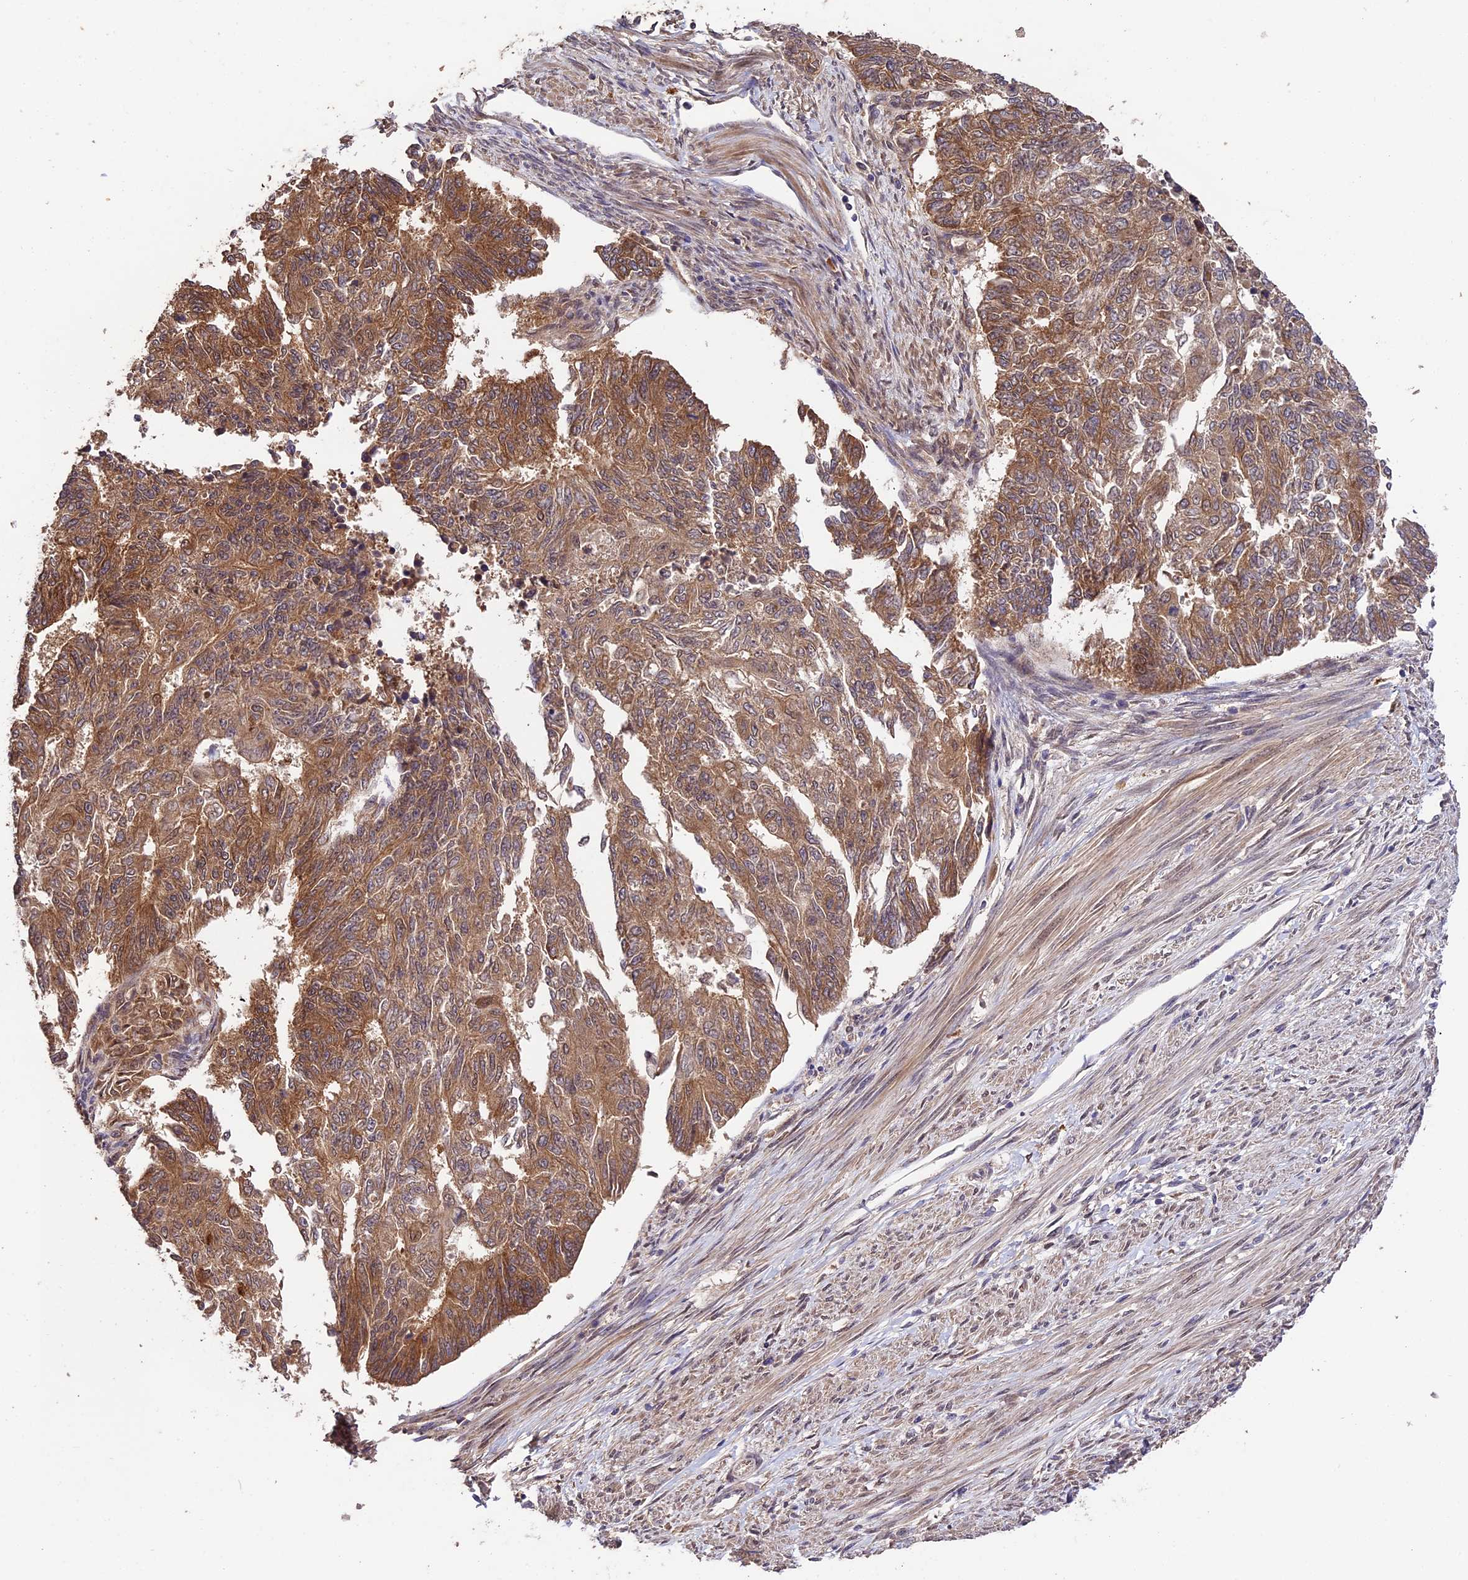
{"staining": {"intensity": "moderate", "quantity": ">75%", "location": "cytoplasmic/membranous"}, "tissue": "endometrial cancer", "cell_type": "Tumor cells", "image_type": "cancer", "snomed": [{"axis": "morphology", "description": "Adenocarcinoma, NOS"}, {"axis": "topography", "description": "Endometrium"}], "caption": "Moderate cytoplasmic/membranous protein expression is appreciated in approximately >75% of tumor cells in adenocarcinoma (endometrial).", "gene": "TRMT1", "patient": {"sex": "female", "age": 32}}